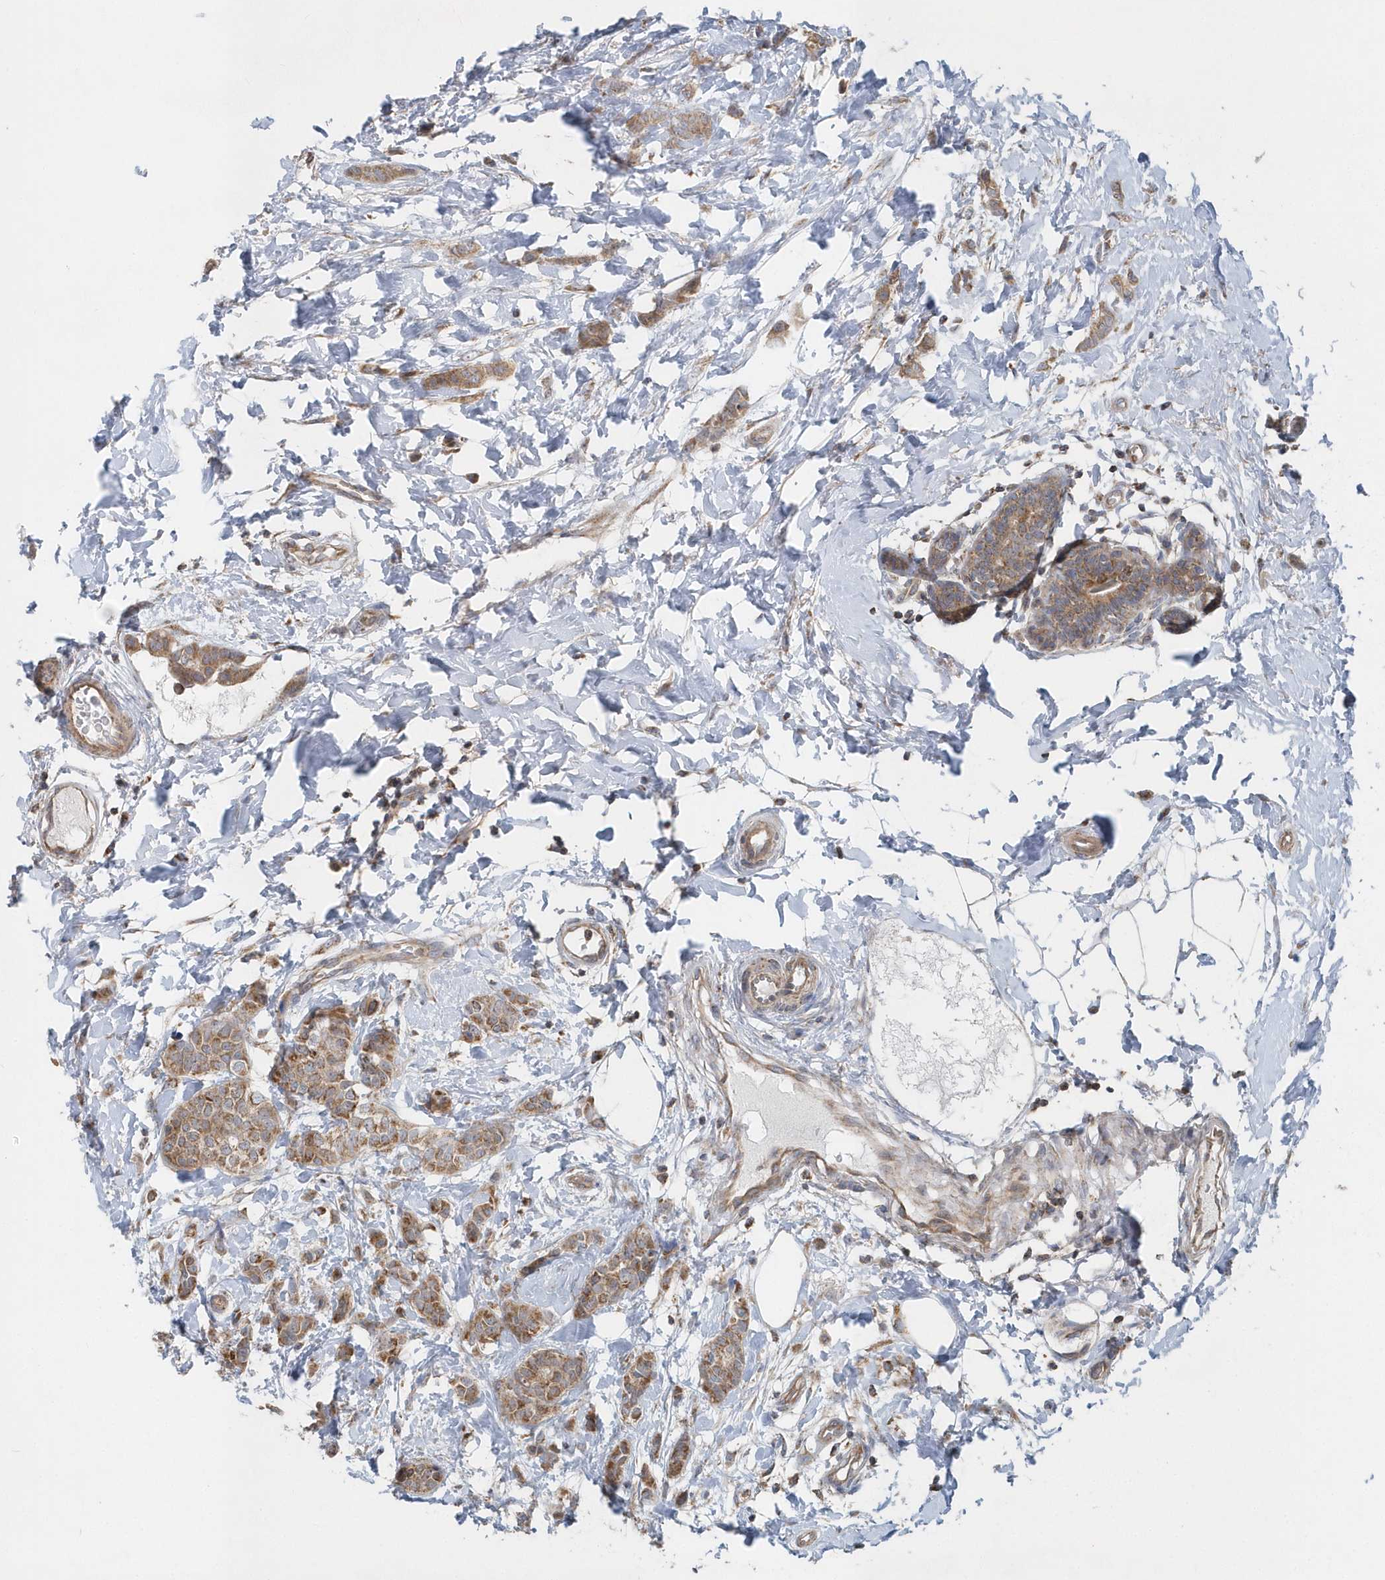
{"staining": {"intensity": "moderate", "quantity": ">75%", "location": "cytoplasmic/membranous"}, "tissue": "breast cancer", "cell_type": "Tumor cells", "image_type": "cancer", "snomed": [{"axis": "morphology", "description": "Lobular carcinoma, in situ"}, {"axis": "morphology", "description": "Lobular carcinoma"}, {"axis": "topography", "description": "Breast"}], "caption": "Immunohistochemical staining of lobular carcinoma (breast) exhibits medium levels of moderate cytoplasmic/membranous protein staining in approximately >75% of tumor cells.", "gene": "PPP1R7", "patient": {"sex": "female", "age": 41}}